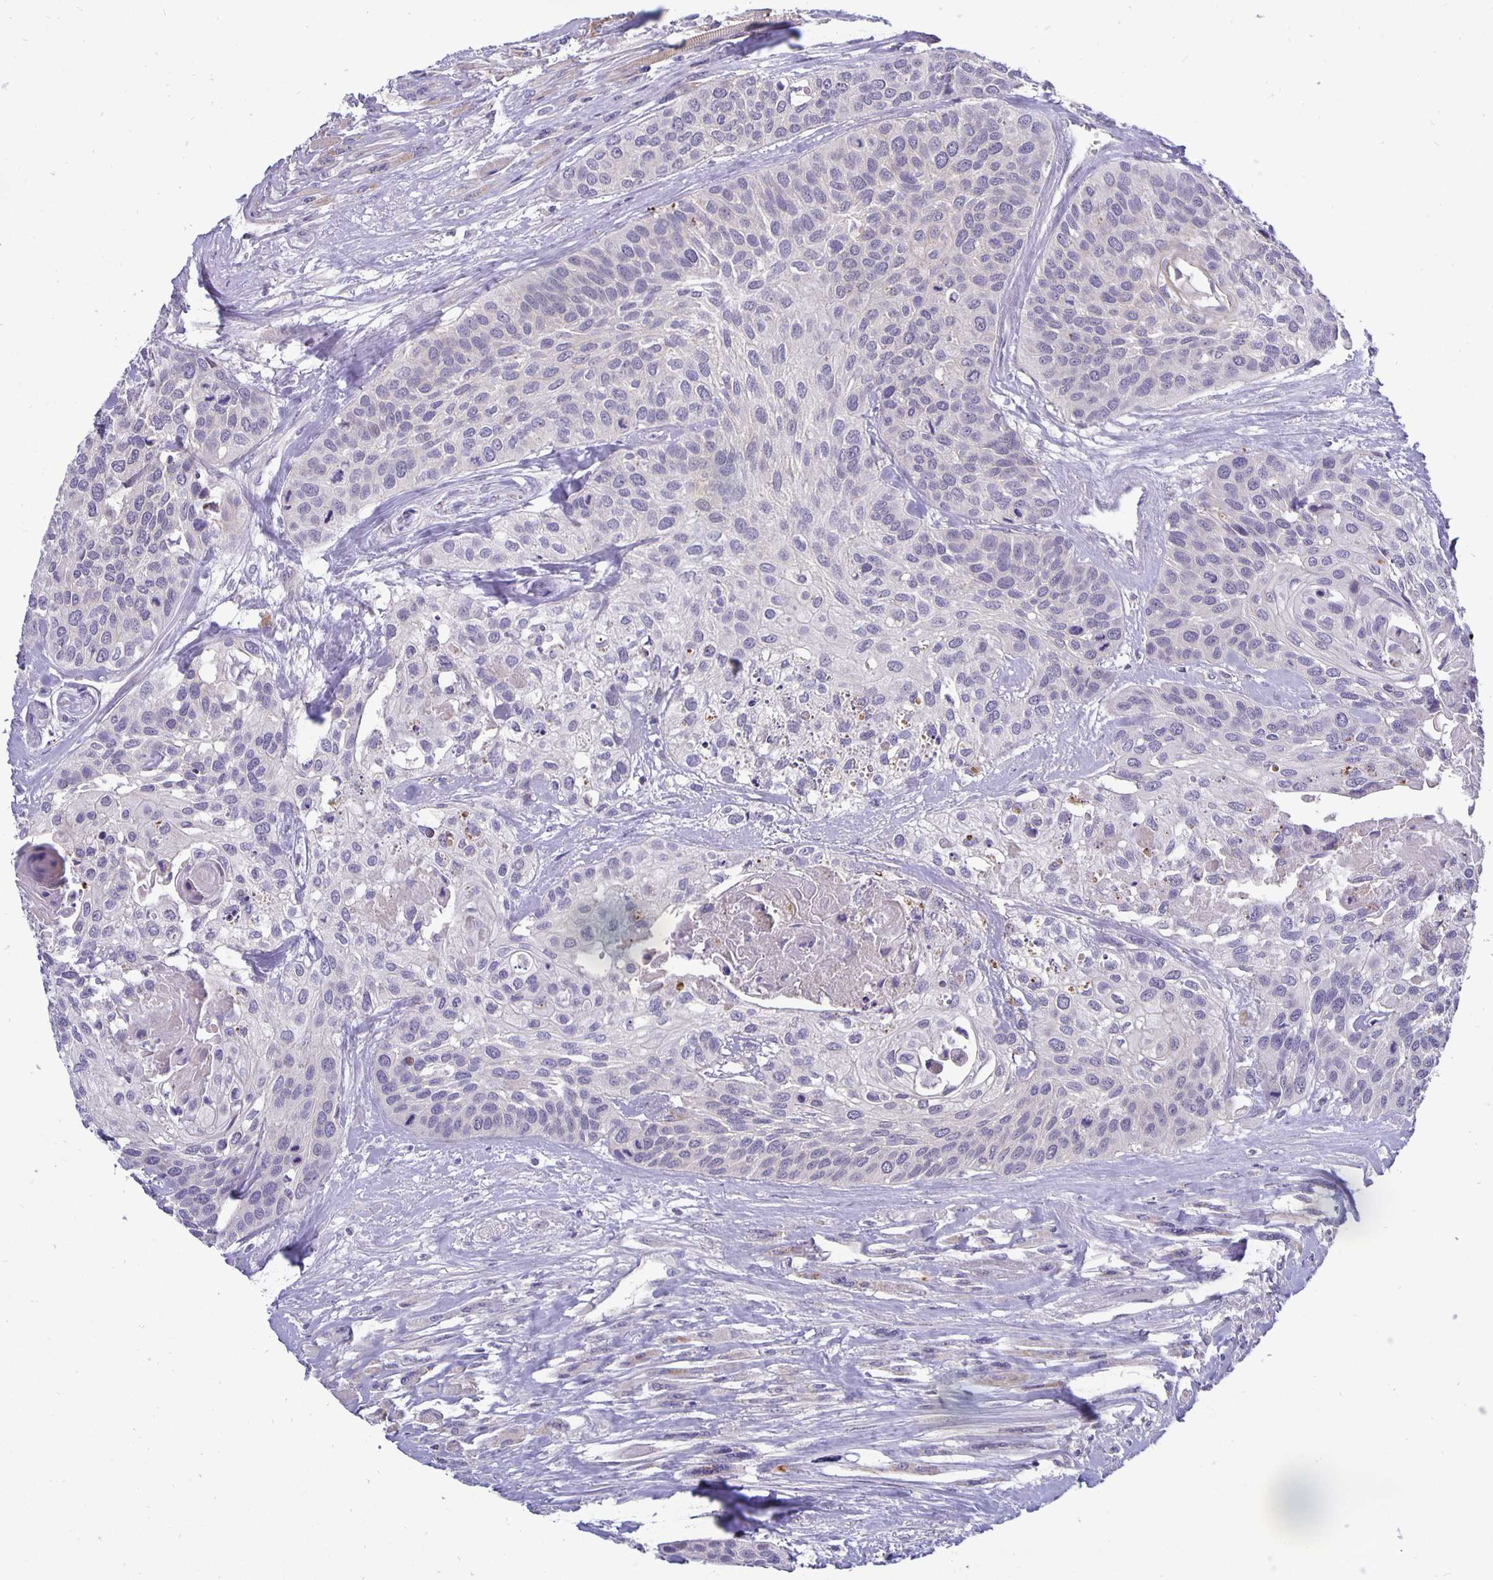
{"staining": {"intensity": "negative", "quantity": "none", "location": "none"}, "tissue": "head and neck cancer", "cell_type": "Tumor cells", "image_type": "cancer", "snomed": [{"axis": "morphology", "description": "Squamous cell carcinoma, NOS"}, {"axis": "topography", "description": "Head-Neck"}], "caption": "Immunohistochemistry image of head and neck cancer (squamous cell carcinoma) stained for a protein (brown), which exhibits no positivity in tumor cells. (DAB (3,3'-diaminobenzidine) immunohistochemistry with hematoxylin counter stain).", "gene": "ERBB2", "patient": {"sex": "female", "age": 50}}